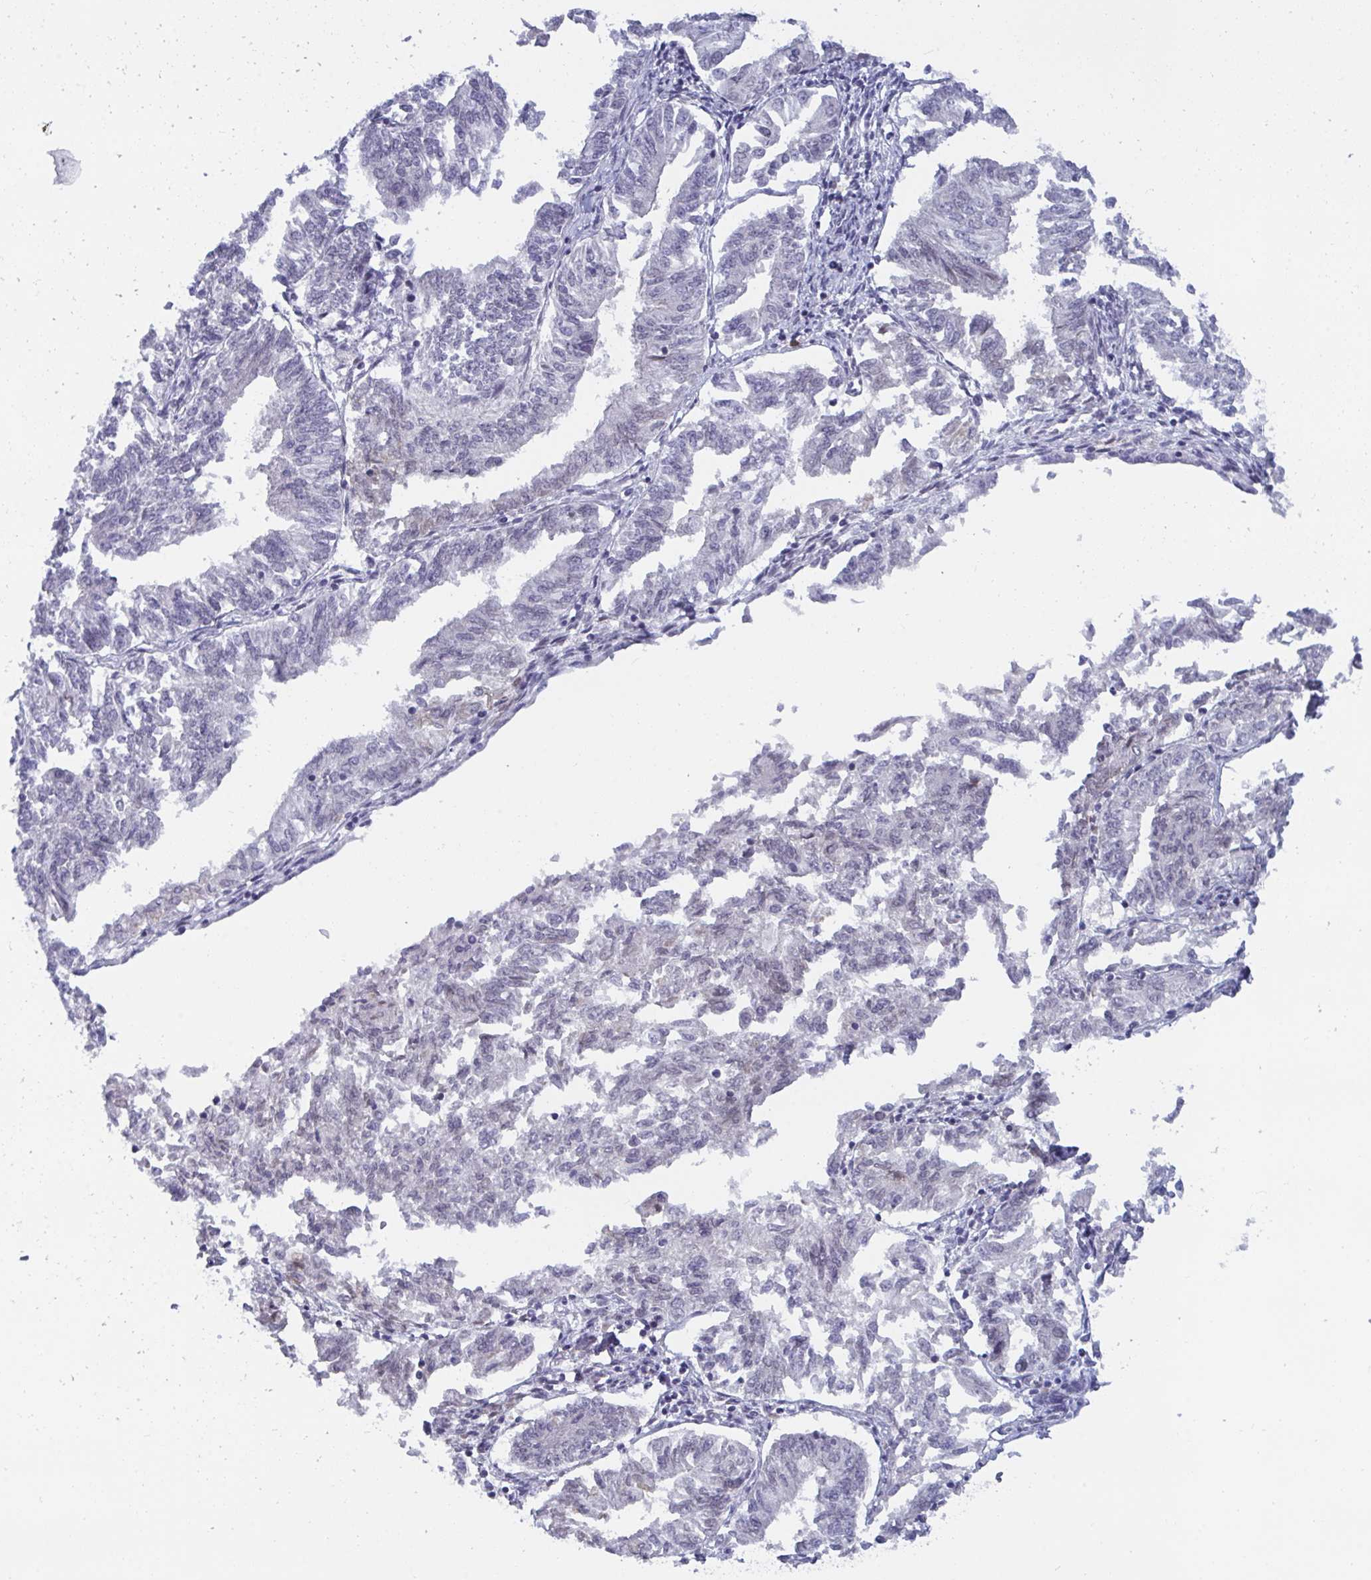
{"staining": {"intensity": "negative", "quantity": "none", "location": "none"}, "tissue": "endometrial cancer", "cell_type": "Tumor cells", "image_type": "cancer", "snomed": [{"axis": "morphology", "description": "Adenocarcinoma, NOS"}, {"axis": "topography", "description": "Endometrium"}], "caption": "IHC of endometrial cancer reveals no expression in tumor cells.", "gene": "BMAL2", "patient": {"sex": "female", "age": 58}}